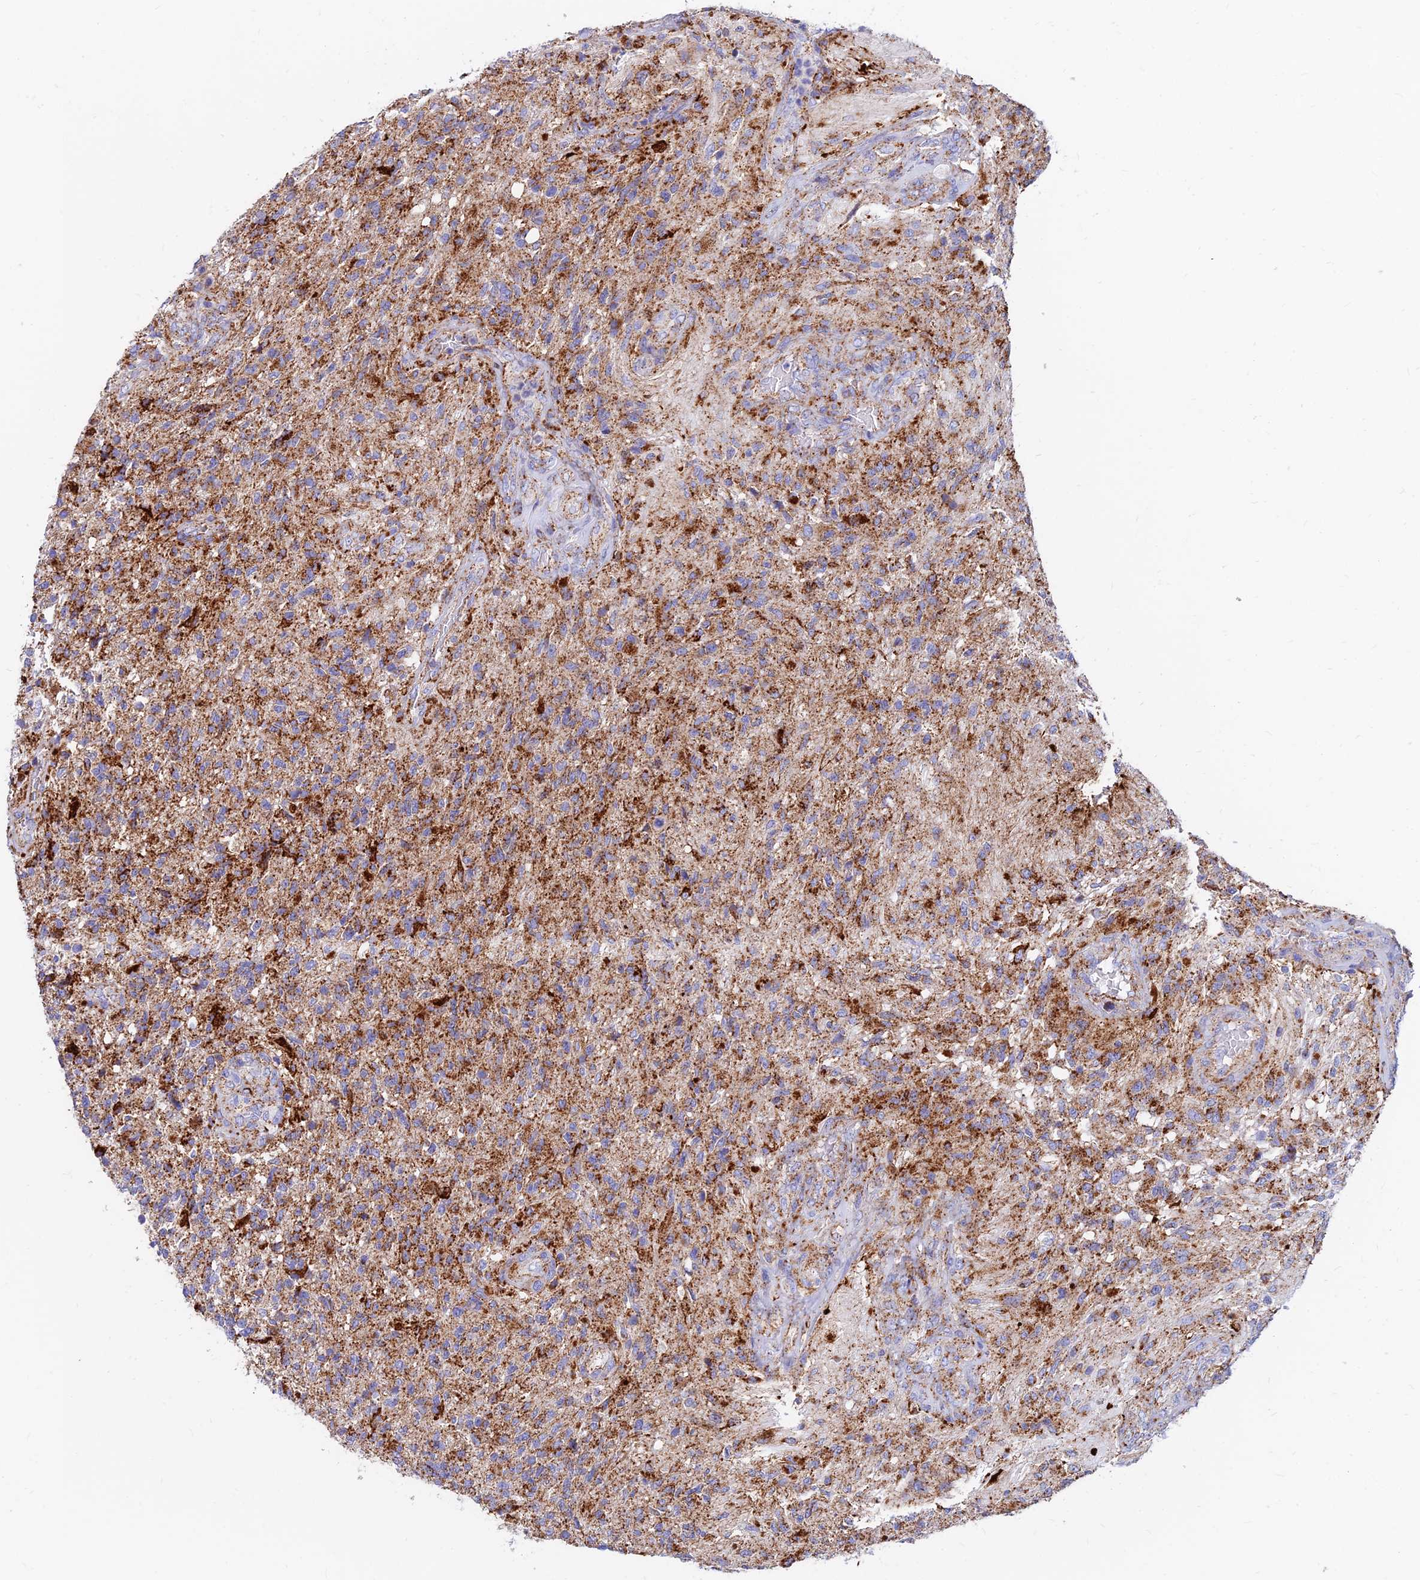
{"staining": {"intensity": "moderate", "quantity": ">75%", "location": "cytoplasmic/membranous"}, "tissue": "glioma", "cell_type": "Tumor cells", "image_type": "cancer", "snomed": [{"axis": "morphology", "description": "Glioma, malignant, High grade"}, {"axis": "topography", "description": "Brain"}], "caption": "IHC photomicrograph of neoplastic tissue: malignant glioma (high-grade) stained using immunohistochemistry (IHC) reveals medium levels of moderate protein expression localized specifically in the cytoplasmic/membranous of tumor cells, appearing as a cytoplasmic/membranous brown color.", "gene": "SPNS1", "patient": {"sex": "male", "age": 56}}